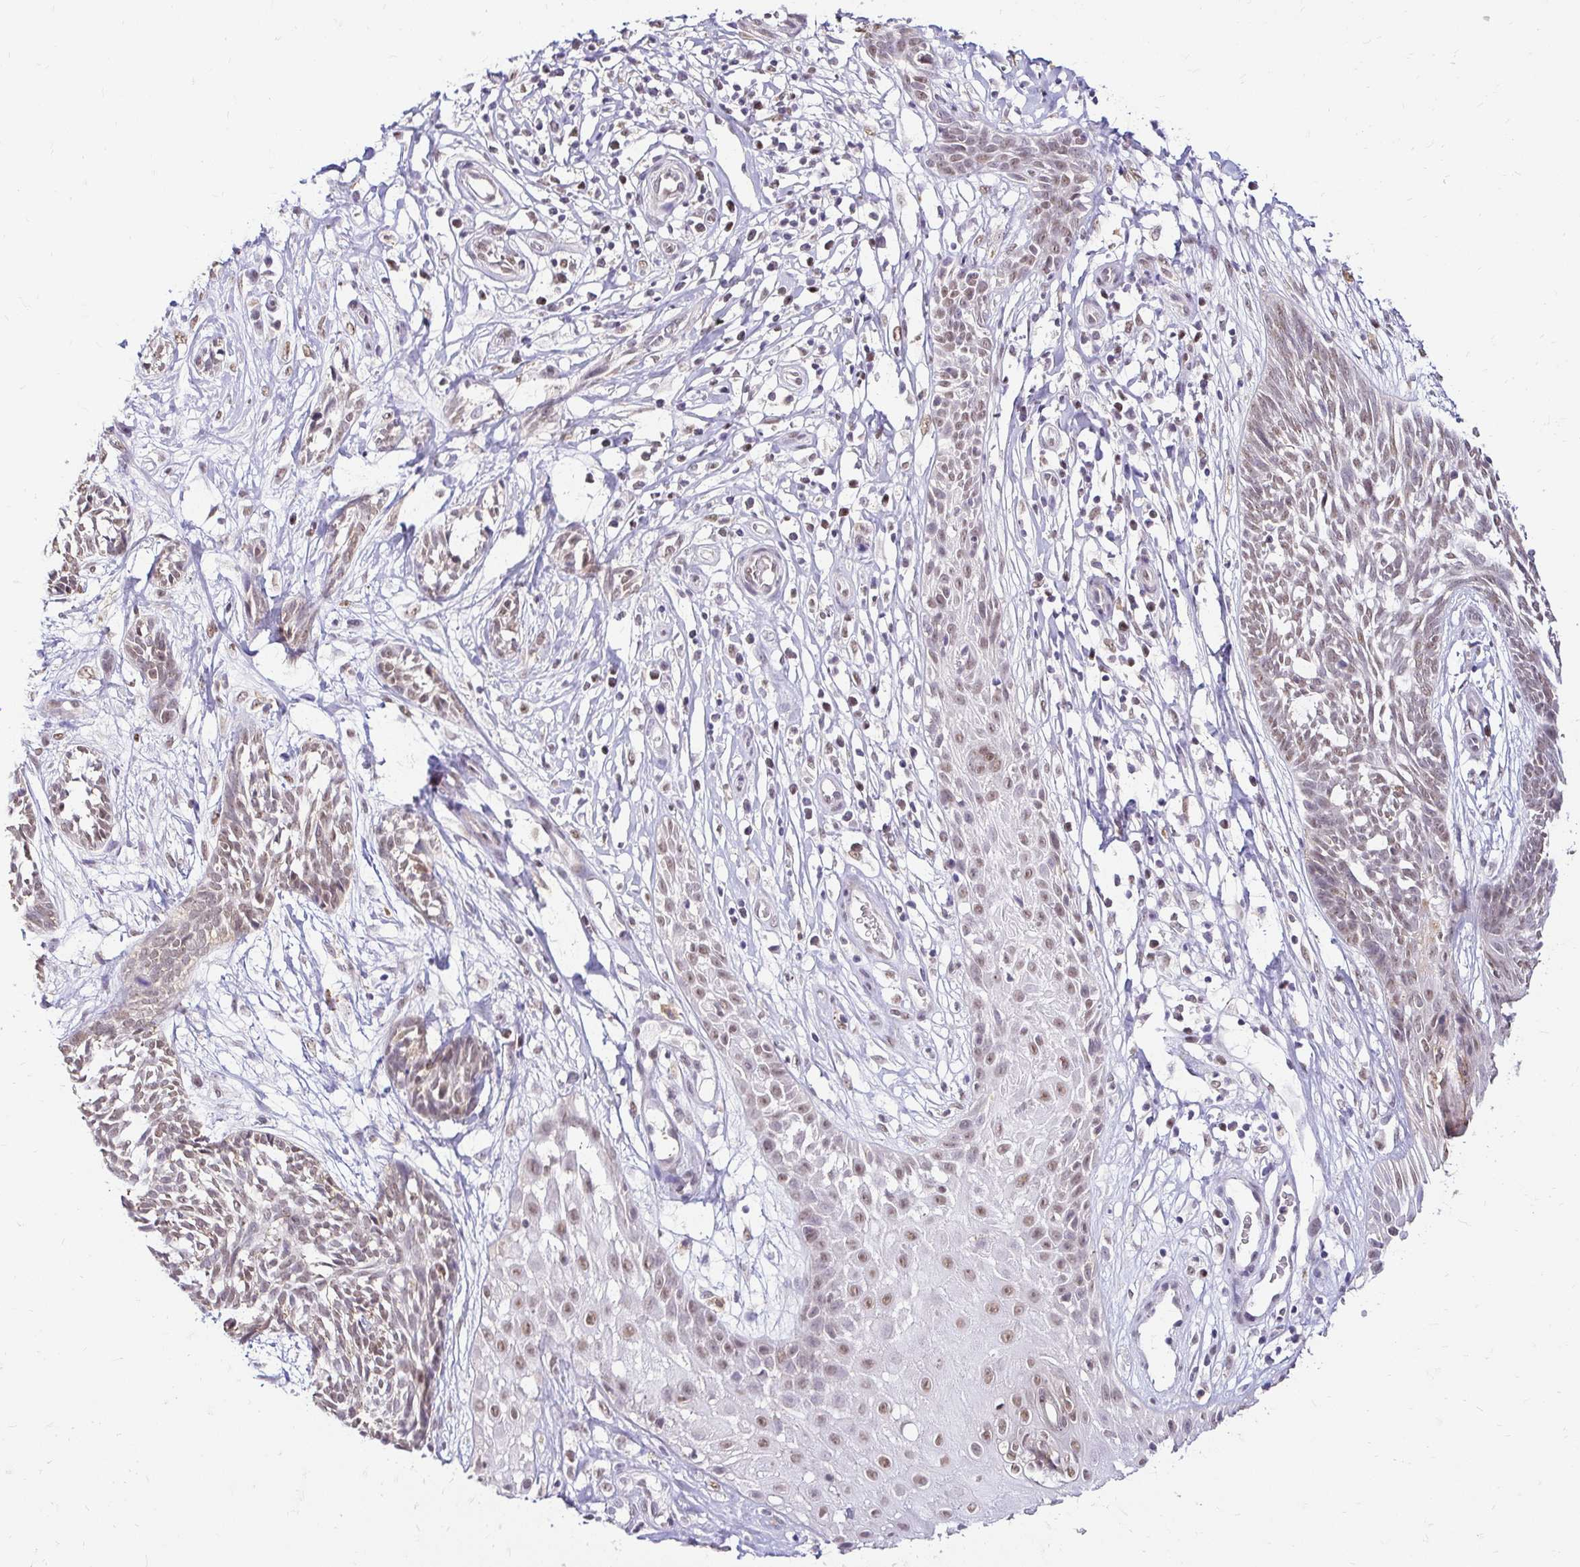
{"staining": {"intensity": "weak", "quantity": ">75%", "location": "nuclear"}, "tissue": "skin cancer", "cell_type": "Tumor cells", "image_type": "cancer", "snomed": [{"axis": "morphology", "description": "Basal cell carcinoma"}, {"axis": "topography", "description": "Skin"}, {"axis": "topography", "description": "Skin, foot"}], "caption": "Immunohistochemical staining of skin cancer exhibits weak nuclear protein positivity in about >75% of tumor cells. (Brightfield microscopy of DAB IHC at high magnification).", "gene": "RIMS4", "patient": {"sex": "female", "age": 86}}